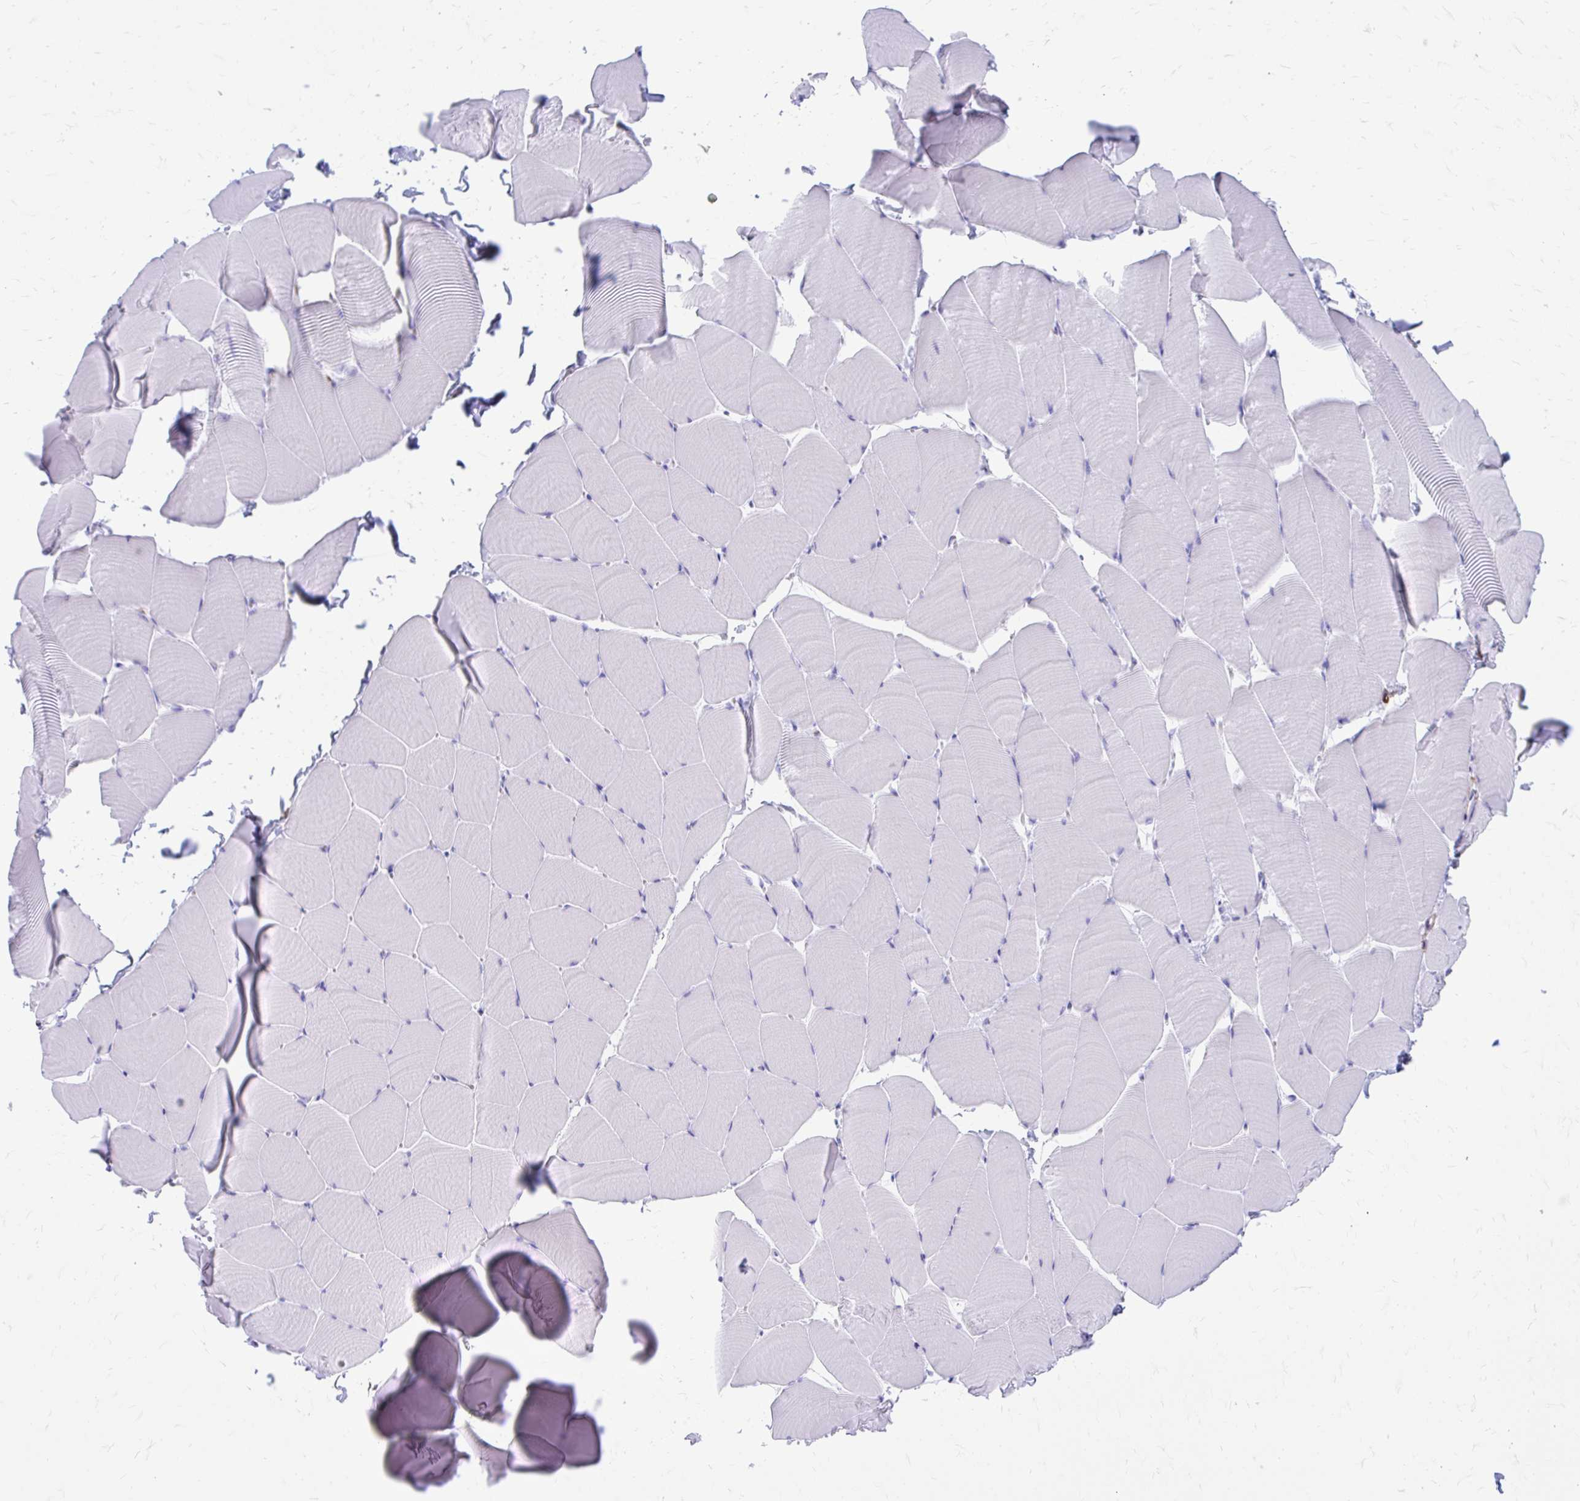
{"staining": {"intensity": "negative", "quantity": "none", "location": "none"}, "tissue": "skeletal muscle", "cell_type": "Myocytes", "image_type": "normal", "snomed": [{"axis": "morphology", "description": "Normal tissue, NOS"}, {"axis": "topography", "description": "Skeletal muscle"}], "caption": "Immunohistochemistry (IHC) of normal human skeletal muscle exhibits no positivity in myocytes.", "gene": "ZNF699", "patient": {"sex": "male", "age": 25}}